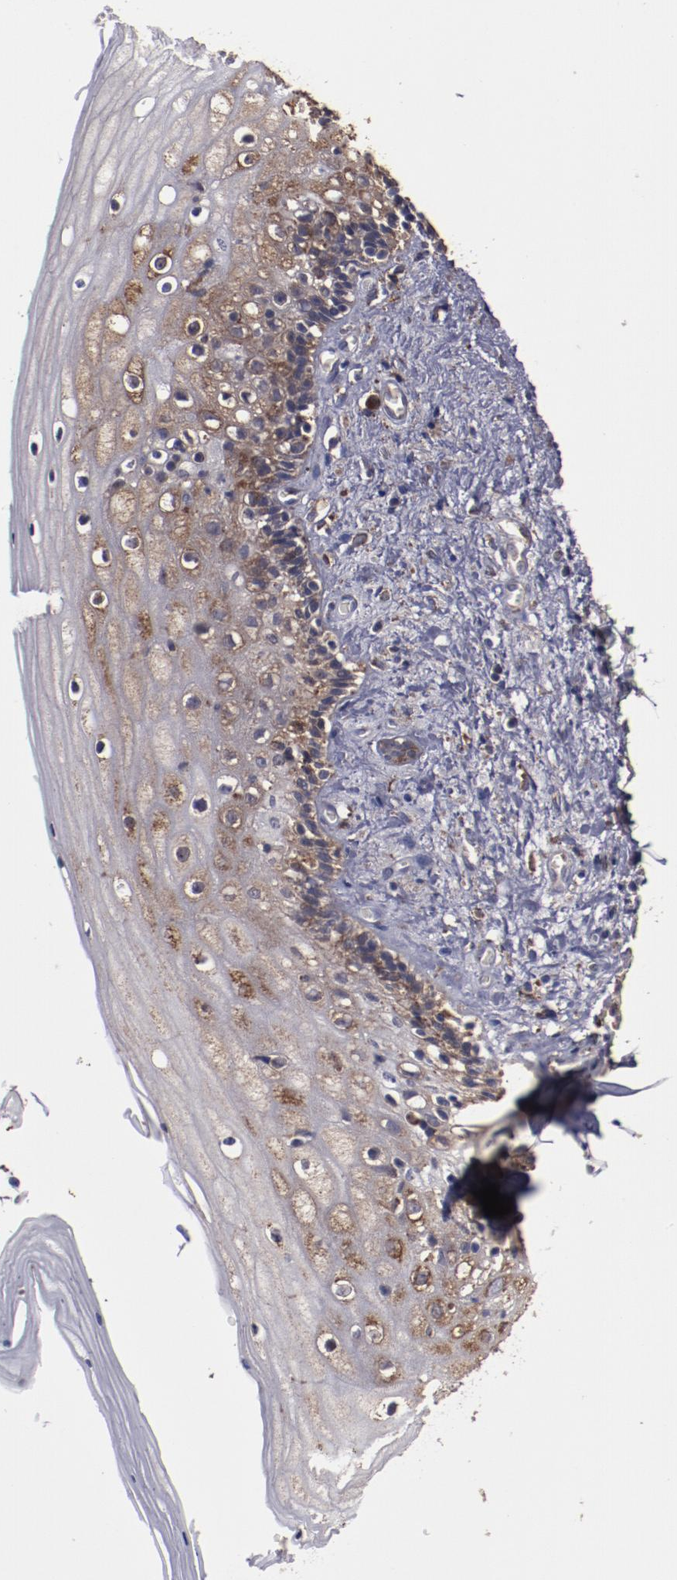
{"staining": {"intensity": "moderate", "quantity": ">75%", "location": "cytoplasmic/membranous"}, "tissue": "vagina", "cell_type": "Squamous epithelial cells", "image_type": "normal", "snomed": [{"axis": "morphology", "description": "Normal tissue, NOS"}, {"axis": "topography", "description": "Vagina"}], "caption": "Immunohistochemistry (IHC) (DAB) staining of normal vagina demonstrates moderate cytoplasmic/membranous protein positivity in about >75% of squamous epithelial cells.", "gene": "RPS4X", "patient": {"sex": "female", "age": 46}}